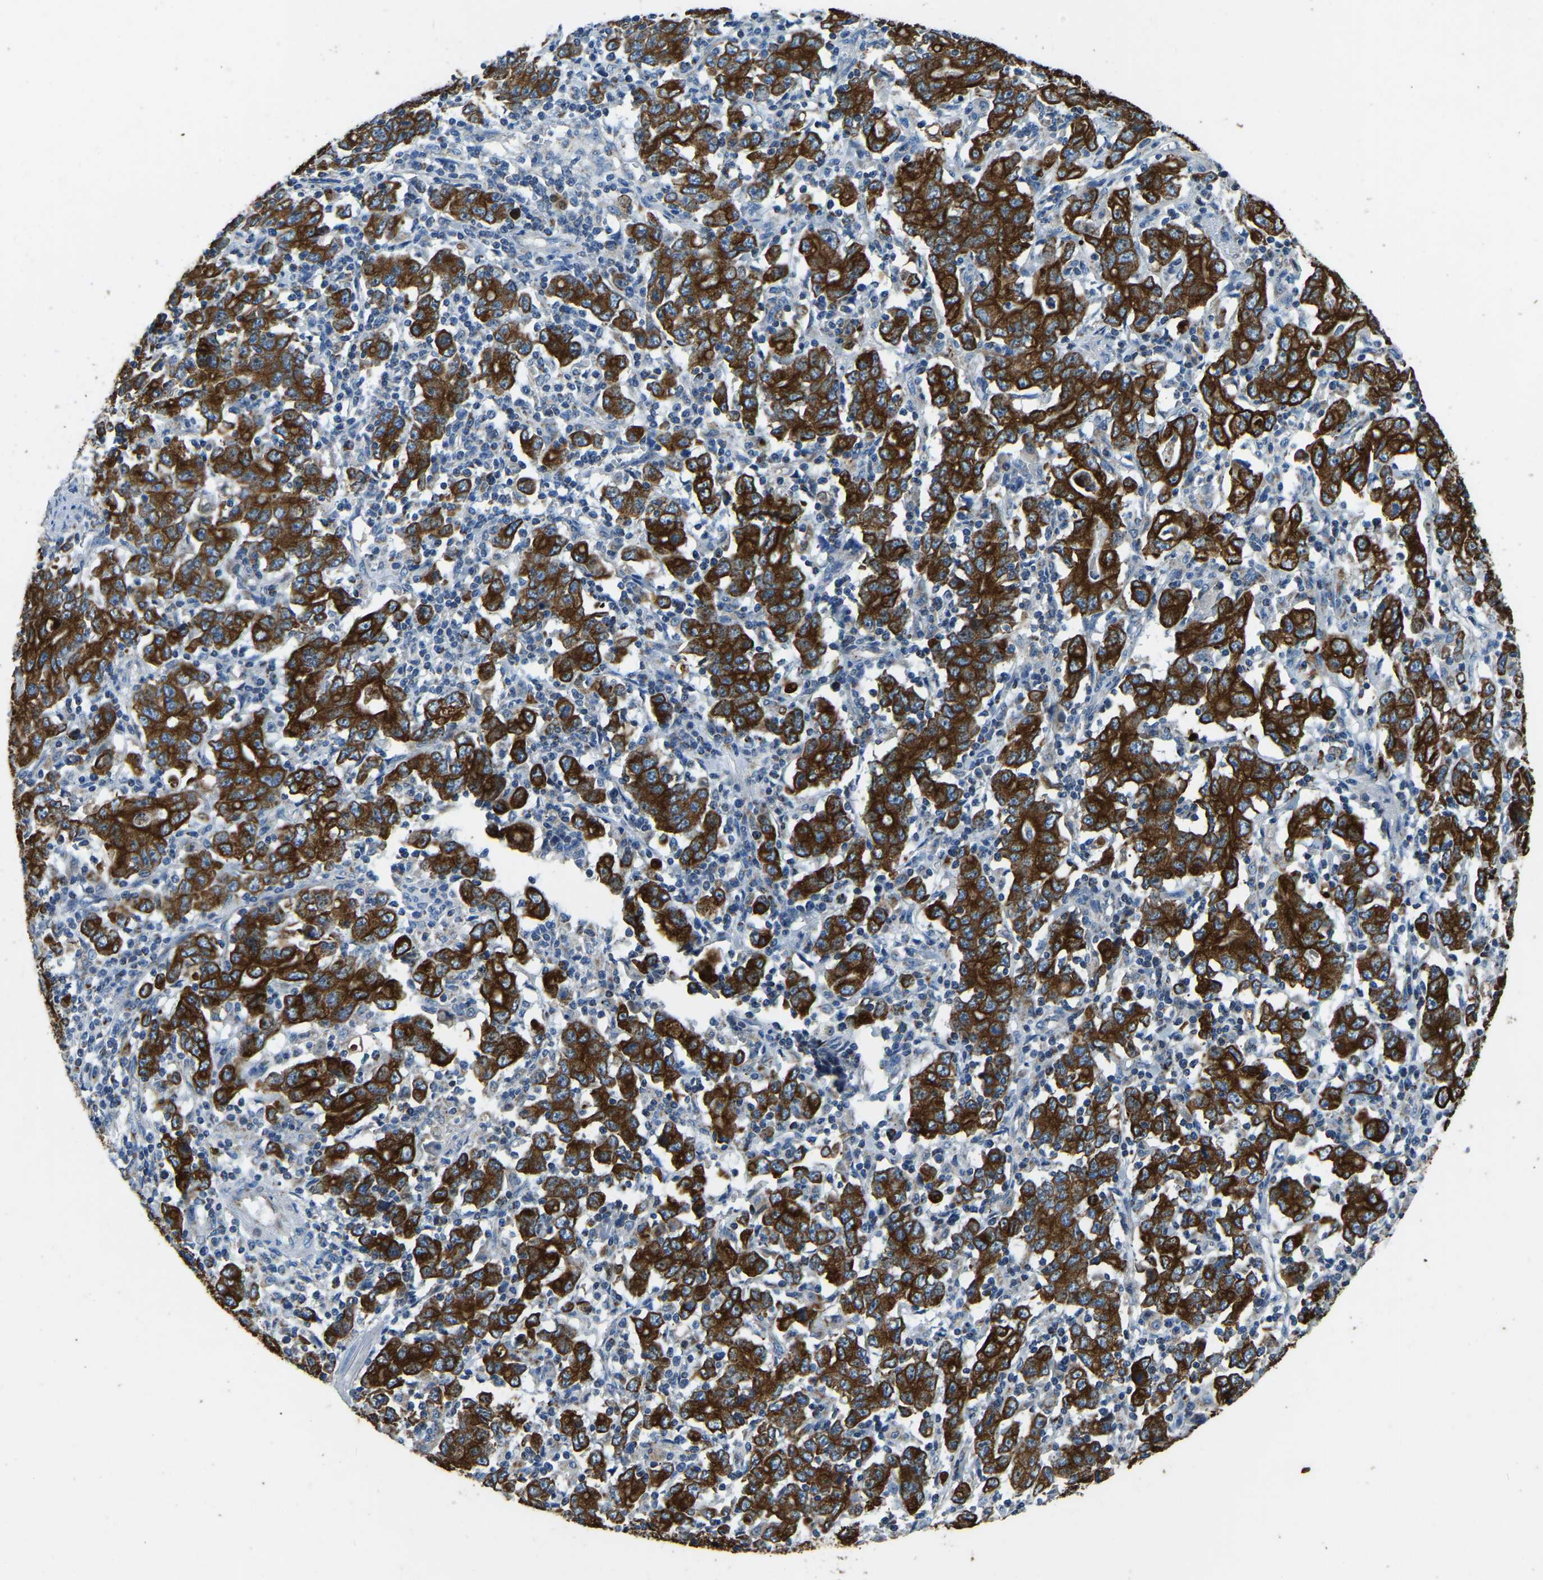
{"staining": {"intensity": "strong", "quantity": ">75%", "location": "cytoplasmic/membranous"}, "tissue": "stomach cancer", "cell_type": "Tumor cells", "image_type": "cancer", "snomed": [{"axis": "morphology", "description": "Adenocarcinoma, NOS"}, {"axis": "topography", "description": "Stomach, upper"}], "caption": "An immunohistochemistry histopathology image of tumor tissue is shown. Protein staining in brown highlights strong cytoplasmic/membranous positivity in stomach cancer (adenocarcinoma) within tumor cells.", "gene": "ZNF200", "patient": {"sex": "male", "age": 69}}